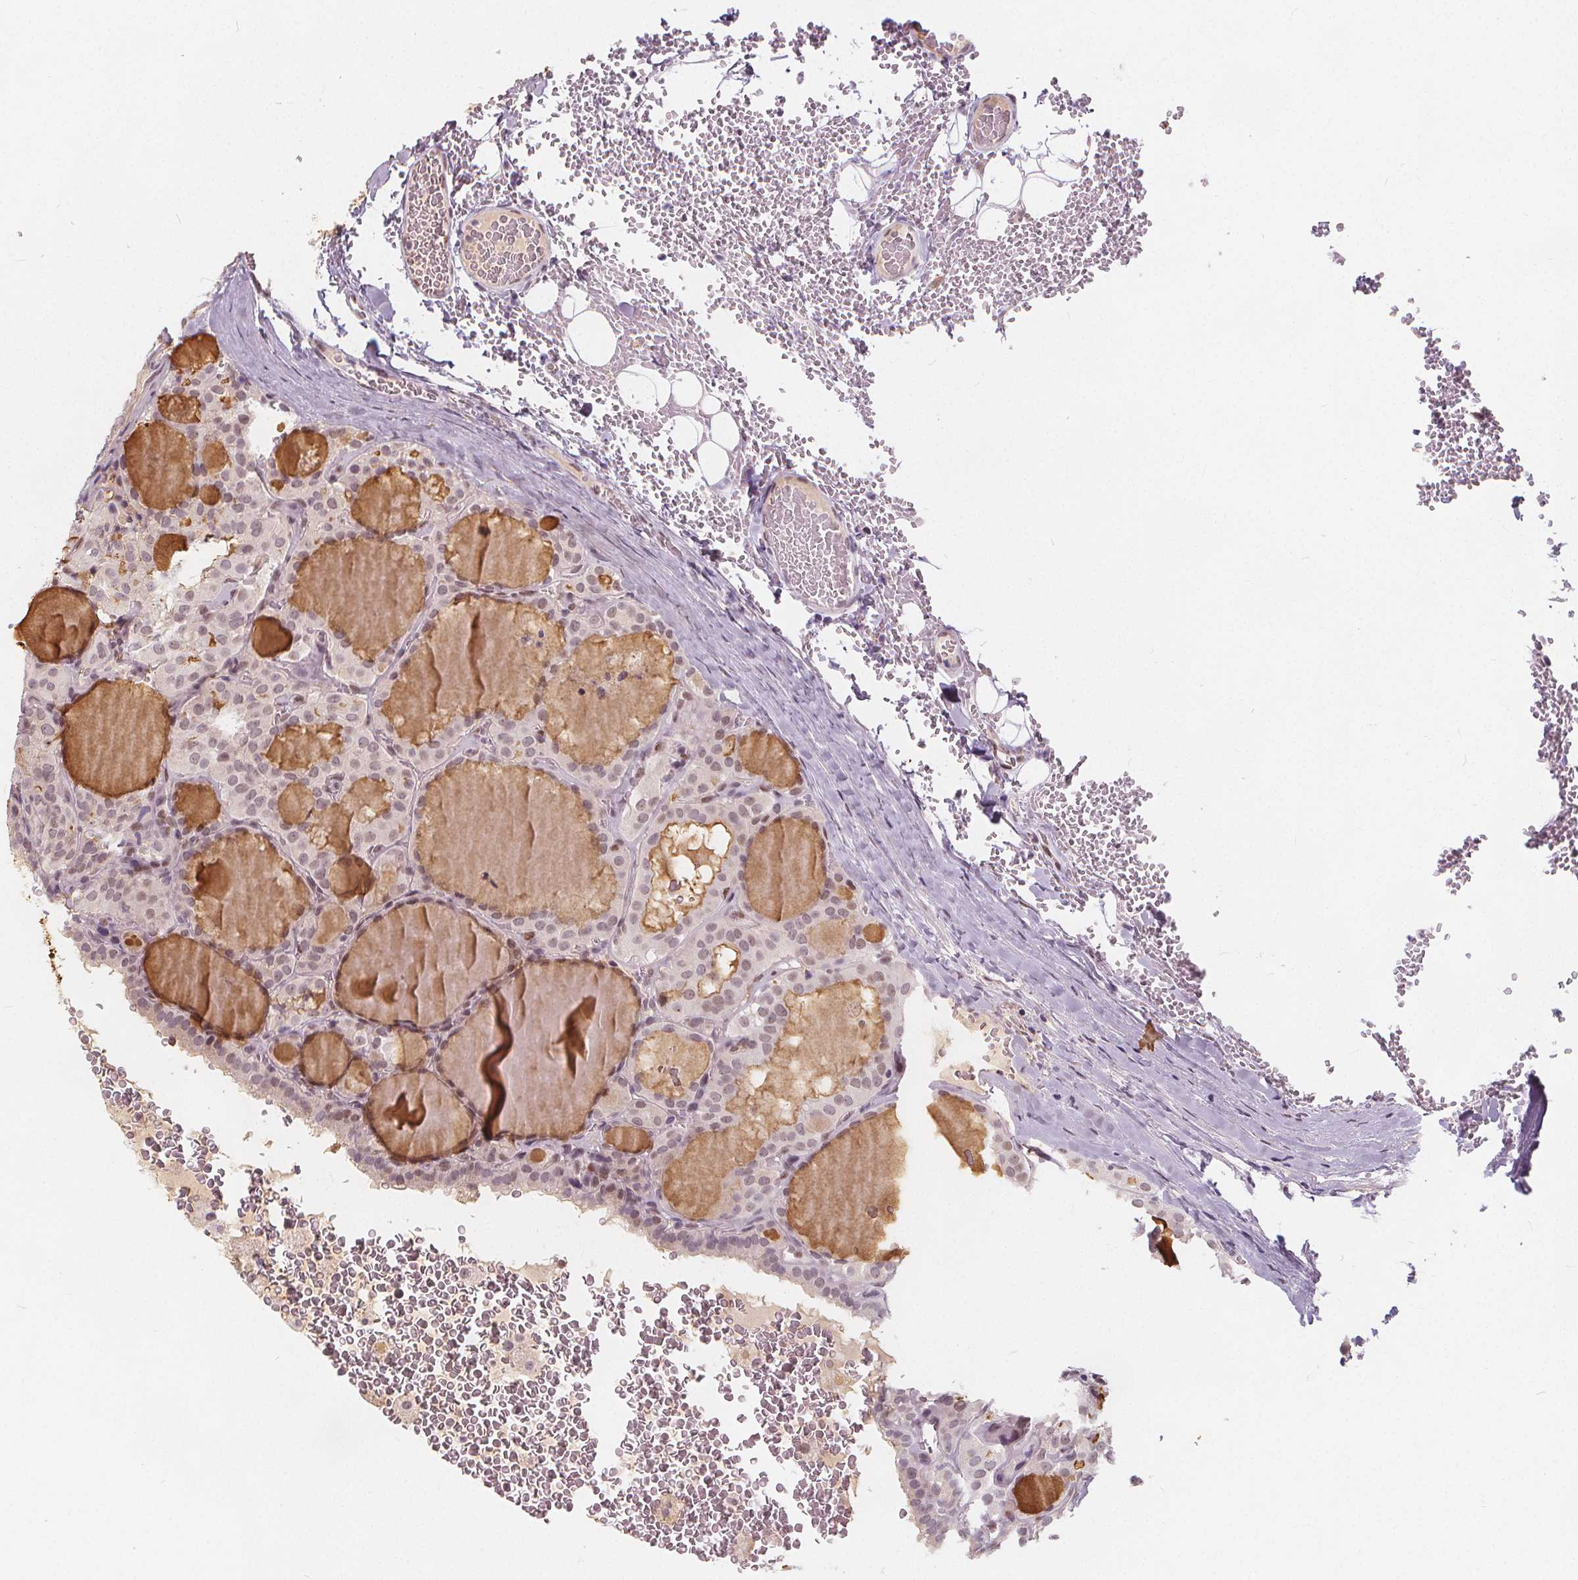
{"staining": {"intensity": "weak", "quantity": "<25%", "location": "cytoplasmic/membranous"}, "tissue": "thyroid cancer", "cell_type": "Tumor cells", "image_type": "cancer", "snomed": [{"axis": "morphology", "description": "Papillary adenocarcinoma, NOS"}, {"axis": "topography", "description": "Thyroid gland"}], "caption": "Thyroid cancer was stained to show a protein in brown. There is no significant positivity in tumor cells.", "gene": "DRC3", "patient": {"sex": "male", "age": 20}}